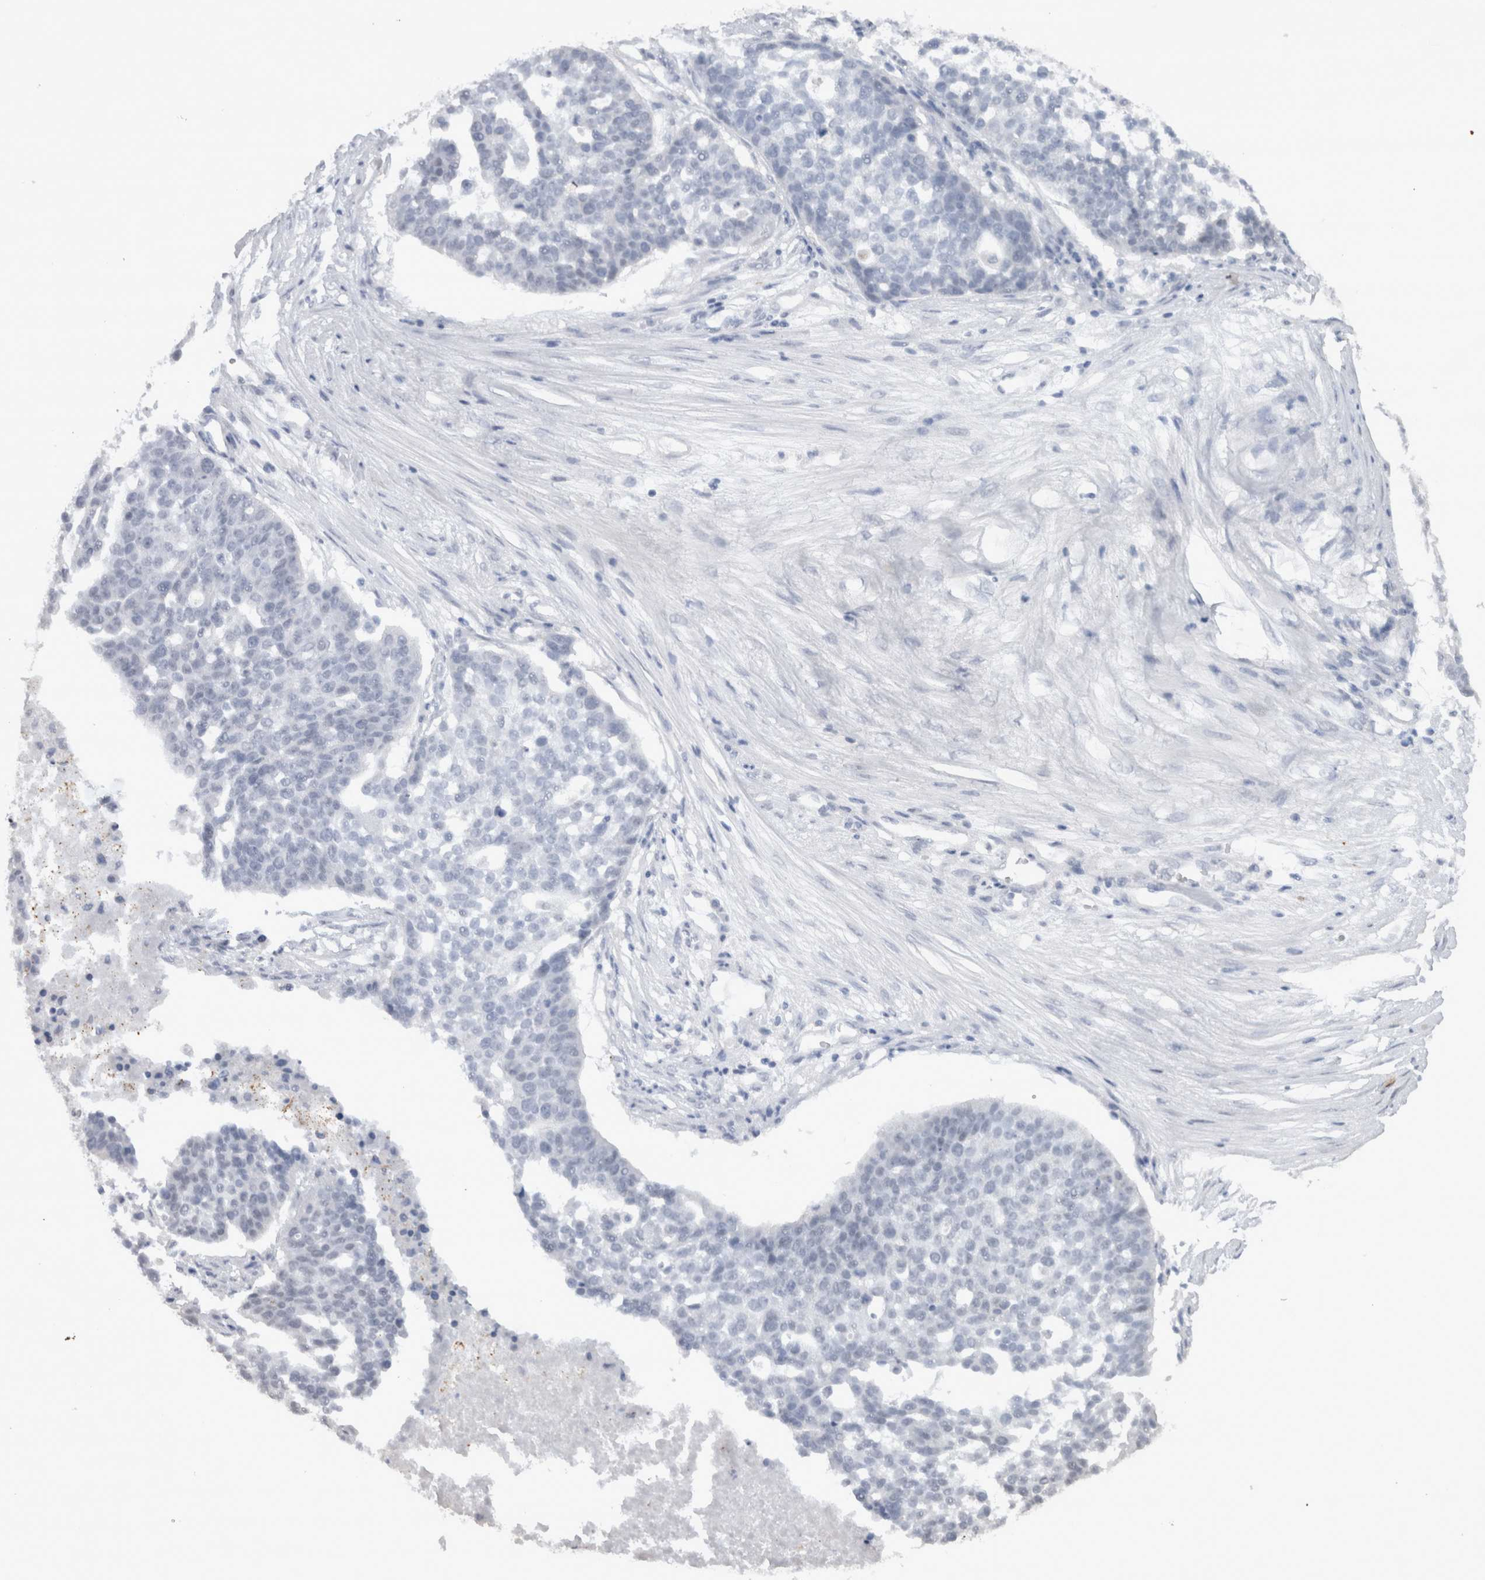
{"staining": {"intensity": "negative", "quantity": "none", "location": "none"}, "tissue": "ovarian cancer", "cell_type": "Tumor cells", "image_type": "cancer", "snomed": [{"axis": "morphology", "description": "Cystadenocarcinoma, serous, NOS"}, {"axis": "topography", "description": "Ovary"}], "caption": "Ovarian serous cystadenocarcinoma was stained to show a protein in brown. There is no significant positivity in tumor cells.", "gene": "CDH17", "patient": {"sex": "female", "age": 59}}